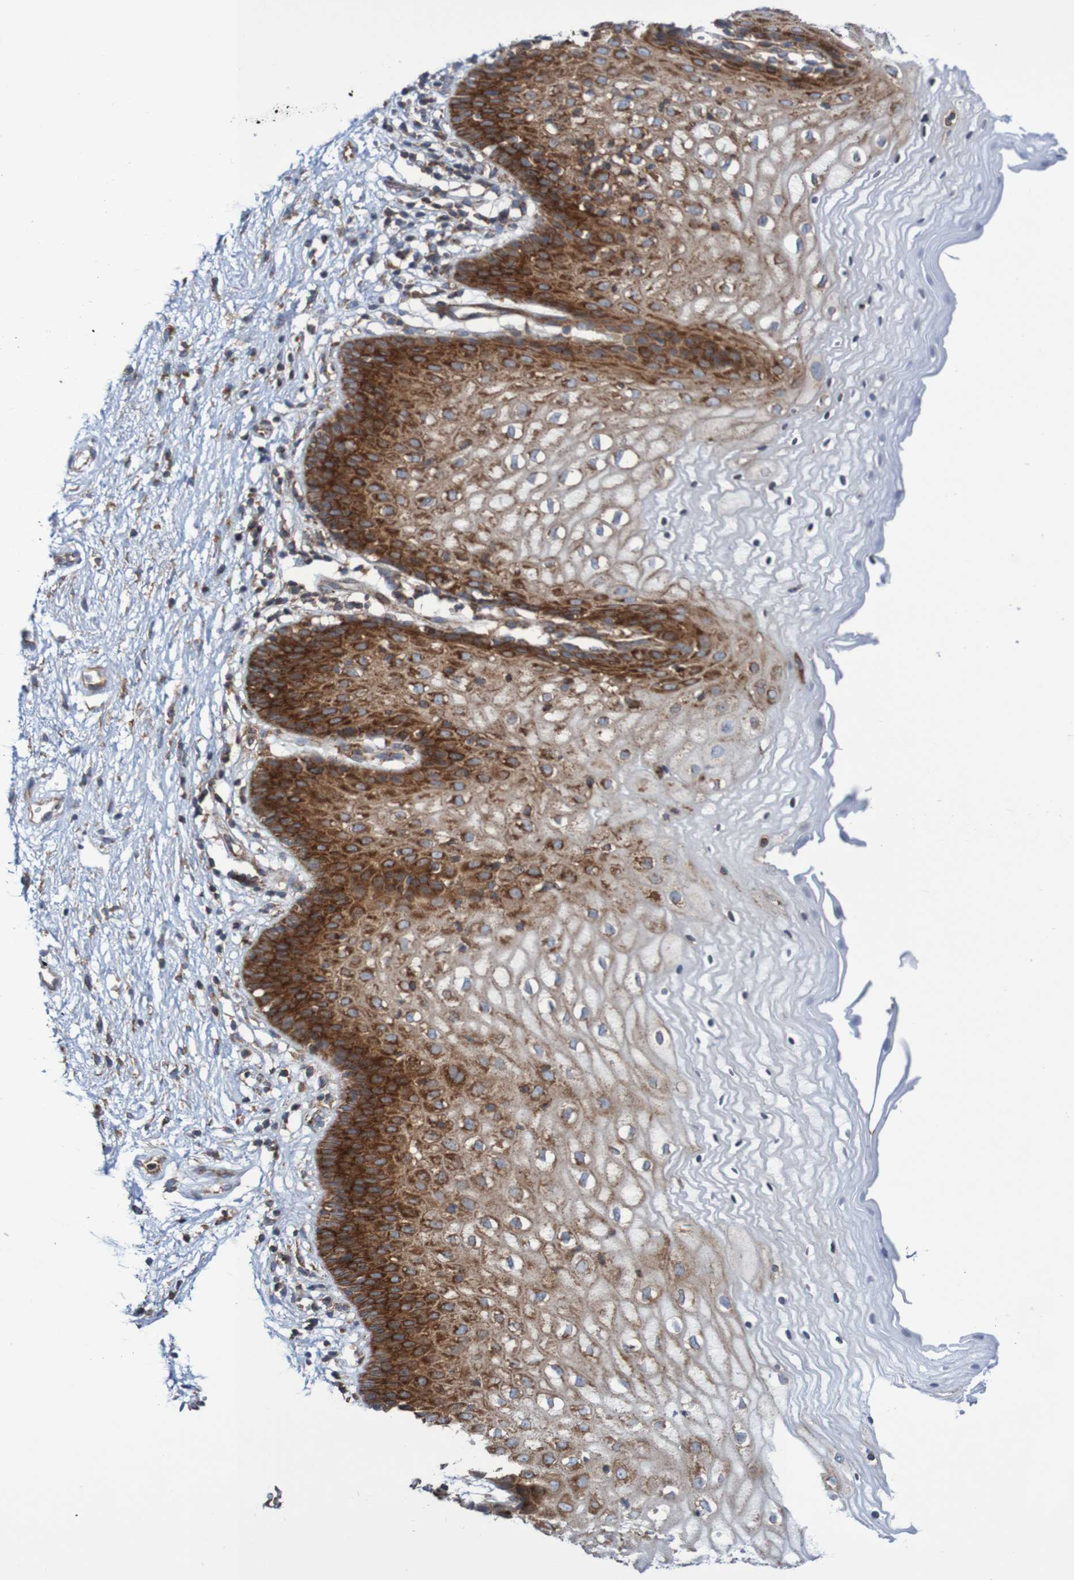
{"staining": {"intensity": "strong", "quantity": ">75%", "location": "cytoplasmic/membranous"}, "tissue": "vagina", "cell_type": "Squamous epithelial cells", "image_type": "normal", "snomed": [{"axis": "morphology", "description": "Normal tissue, NOS"}, {"axis": "topography", "description": "Vagina"}], "caption": "Benign vagina demonstrates strong cytoplasmic/membranous expression in approximately >75% of squamous epithelial cells.", "gene": "FXR2", "patient": {"sex": "female", "age": 34}}